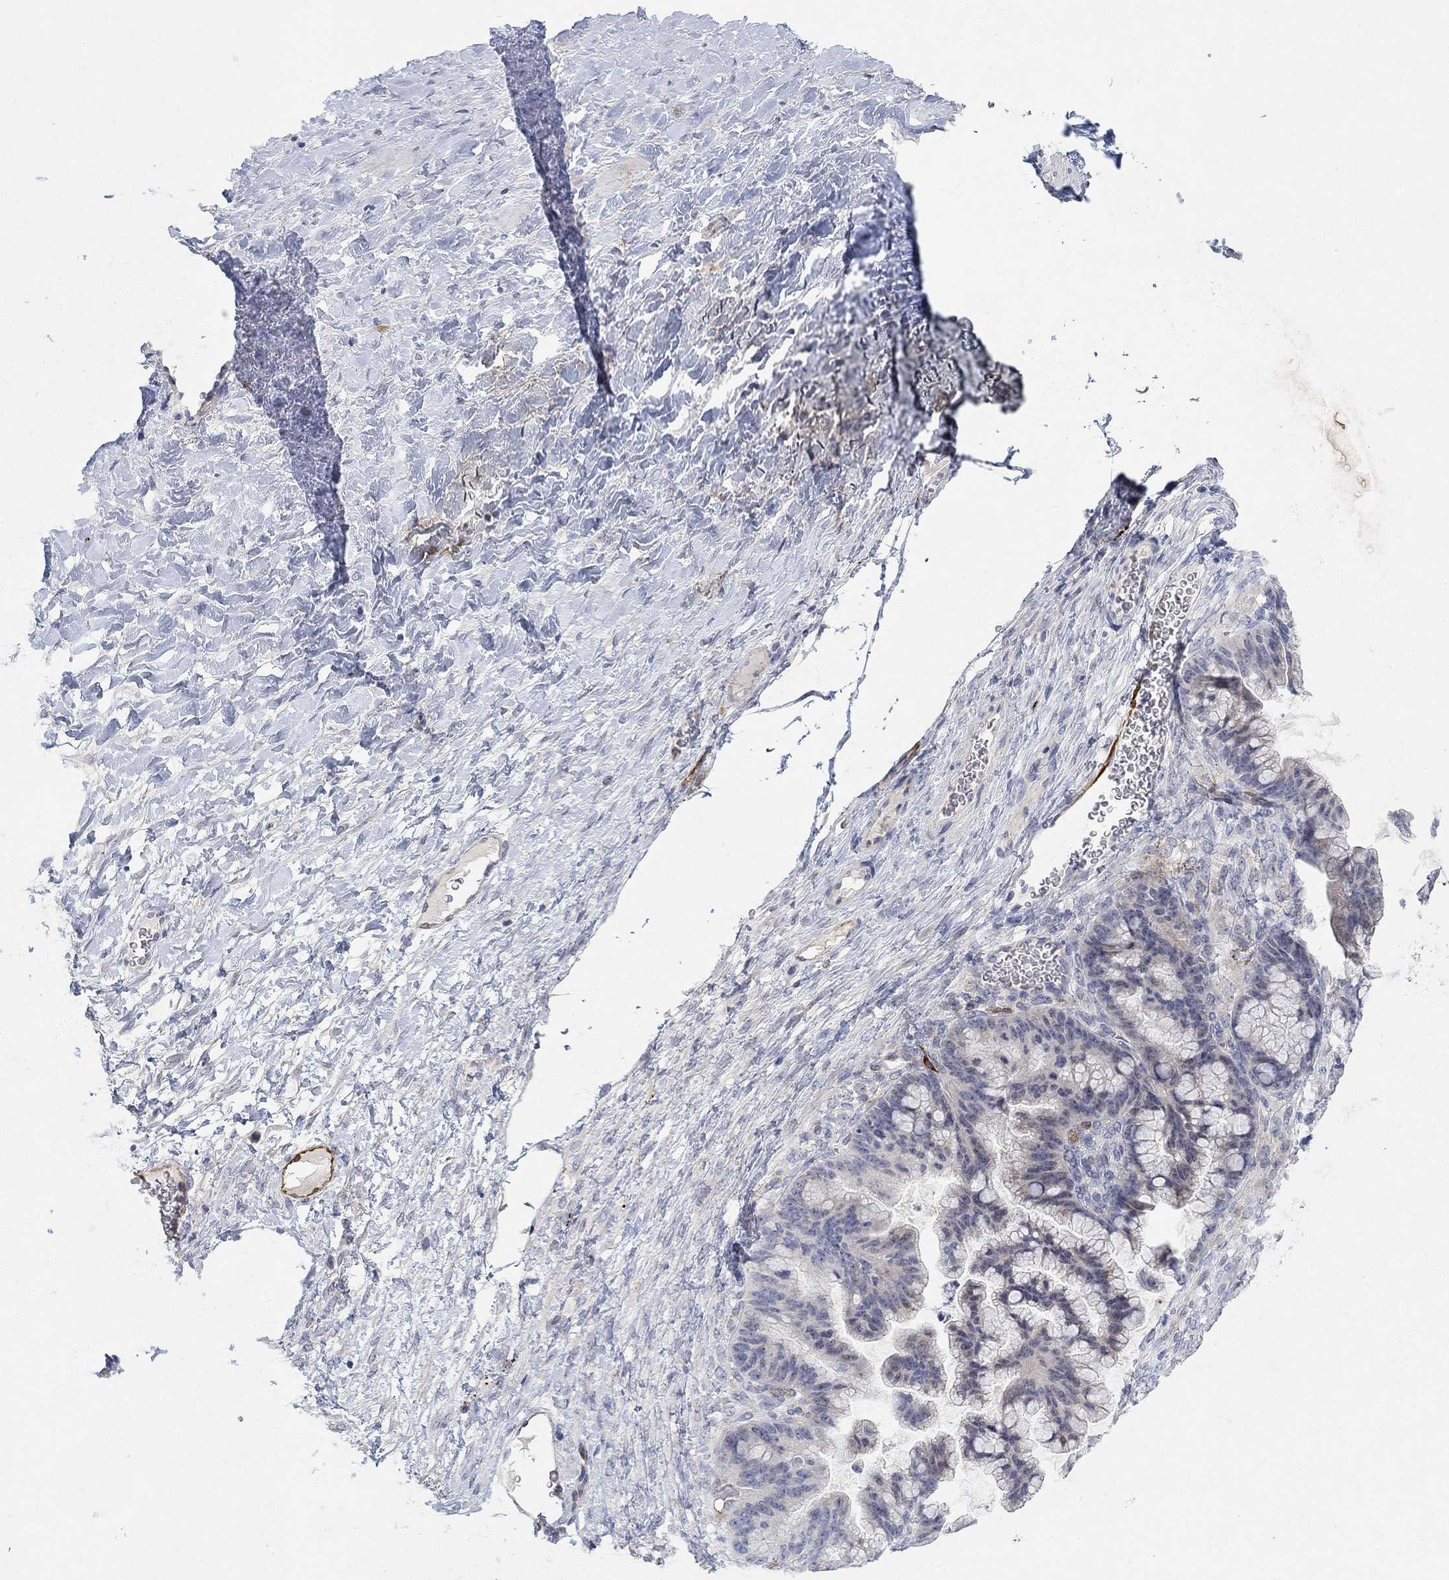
{"staining": {"intensity": "negative", "quantity": "none", "location": "none"}, "tissue": "ovarian cancer", "cell_type": "Tumor cells", "image_type": "cancer", "snomed": [{"axis": "morphology", "description": "Cystadenocarcinoma, mucinous, NOS"}, {"axis": "topography", "description": "Ovary"}], "caption": "IHC image of human ovarian cancer (mucinous cystadenocarcinoma) stained for a protein (brown), which exhibits no expression in tumor cells. Brightfield microscopy of immunohistochemistry (IHC) stained with DAB (brown) and hematoxylin (blue), captured at high magnification.", "gene": "VAT1L", "patient": {"sex": "female", "age": 67}}